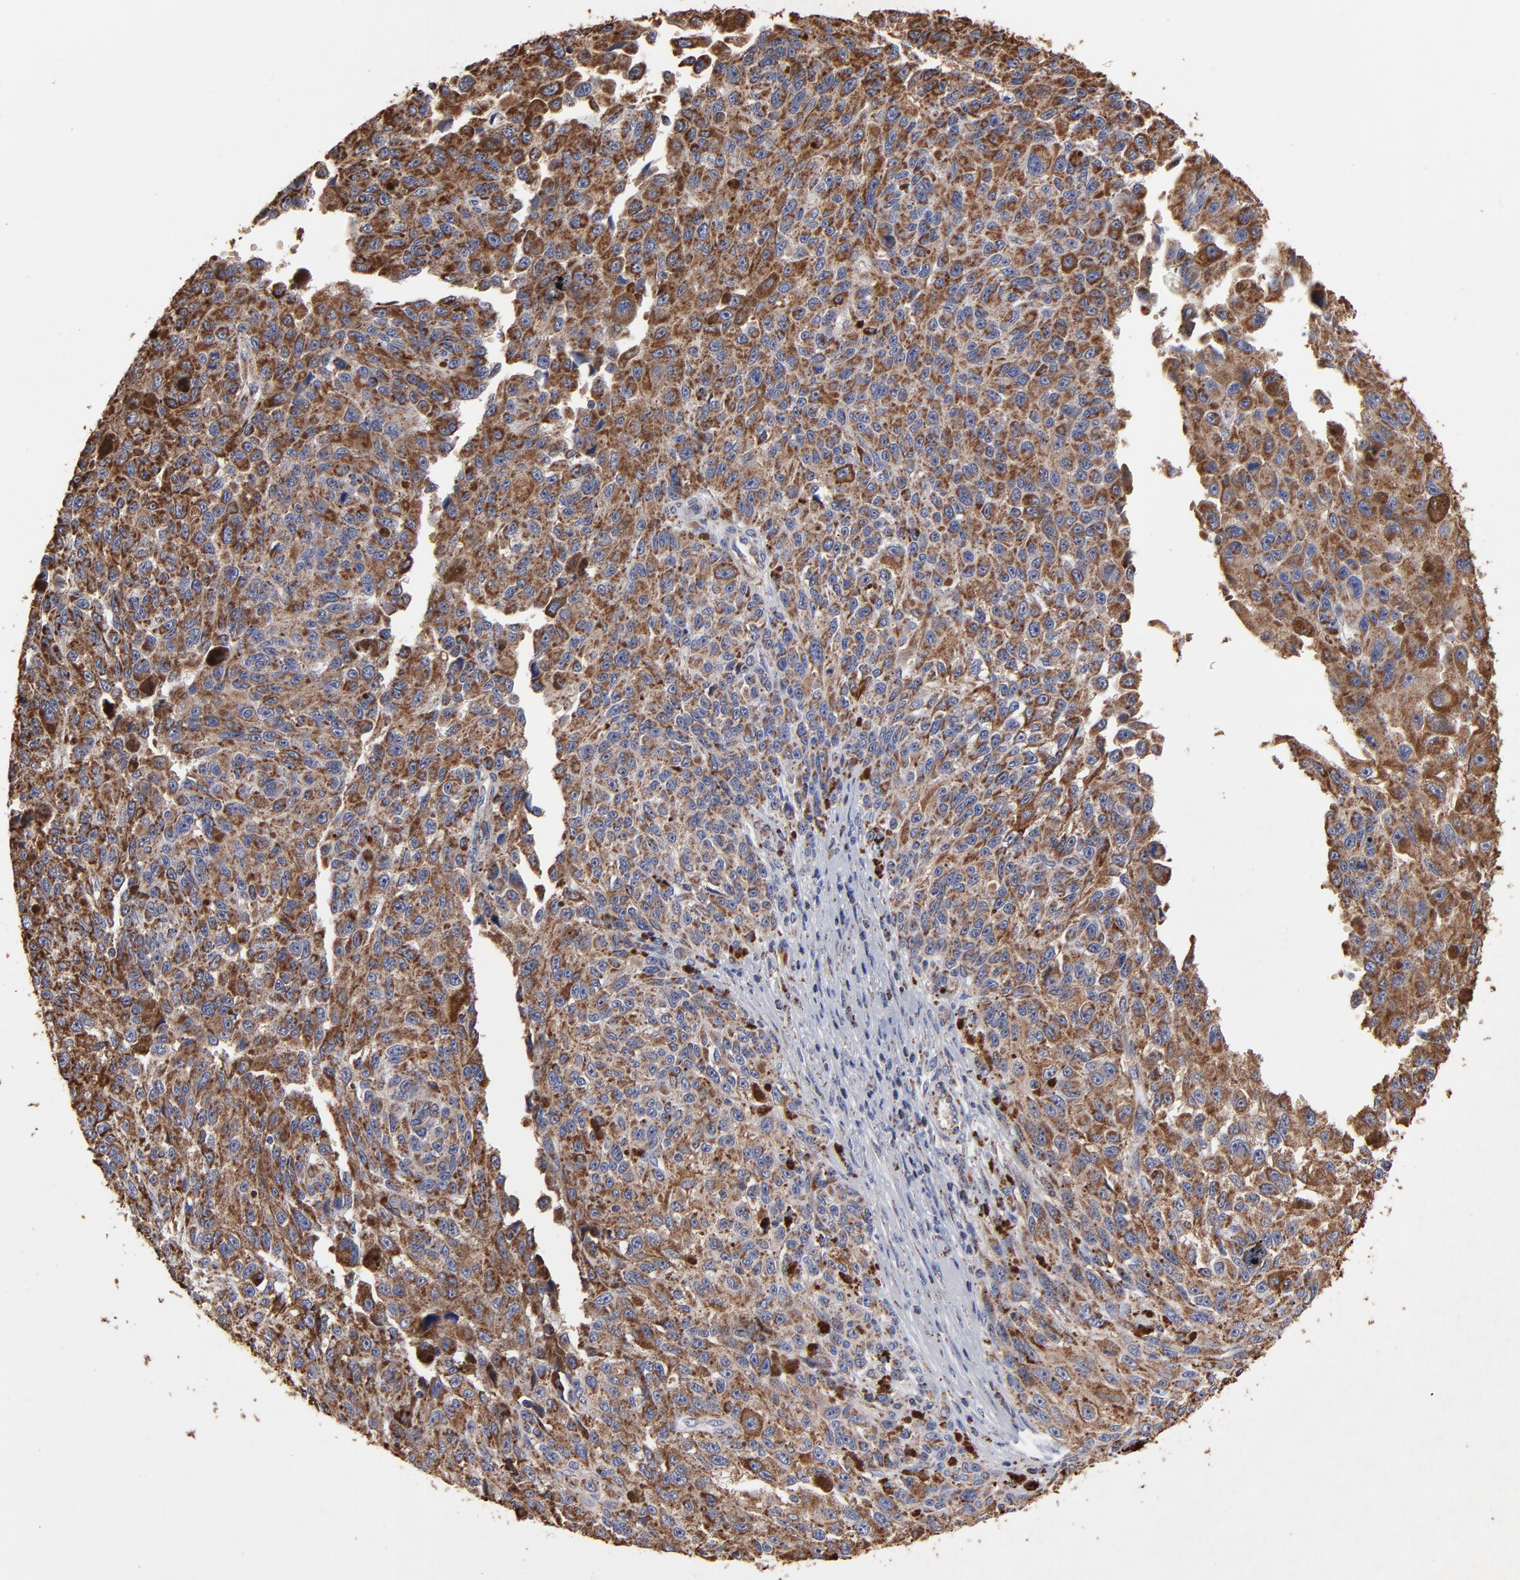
{"staining": {"intensity": "strong", "quantity": ">75%", "location": "cytoplasmic/membranous"}, "tissue": "melanoma", "cell_type": "Tumor cells", "image_type": "cancer", "snomed": [{"axis": "morphology", "description": "Malignant melanoma, NOS"}, {"axis": "topography", "description": "Skin"}], "caption": "Immunohistochemical staining of malignant melanoma exhibits strong cytoplasmic/membranous protein staining in about >75% of tumor cells.", "gene": "SSBP1", "patient": {"sex": "male", "age": 81}}